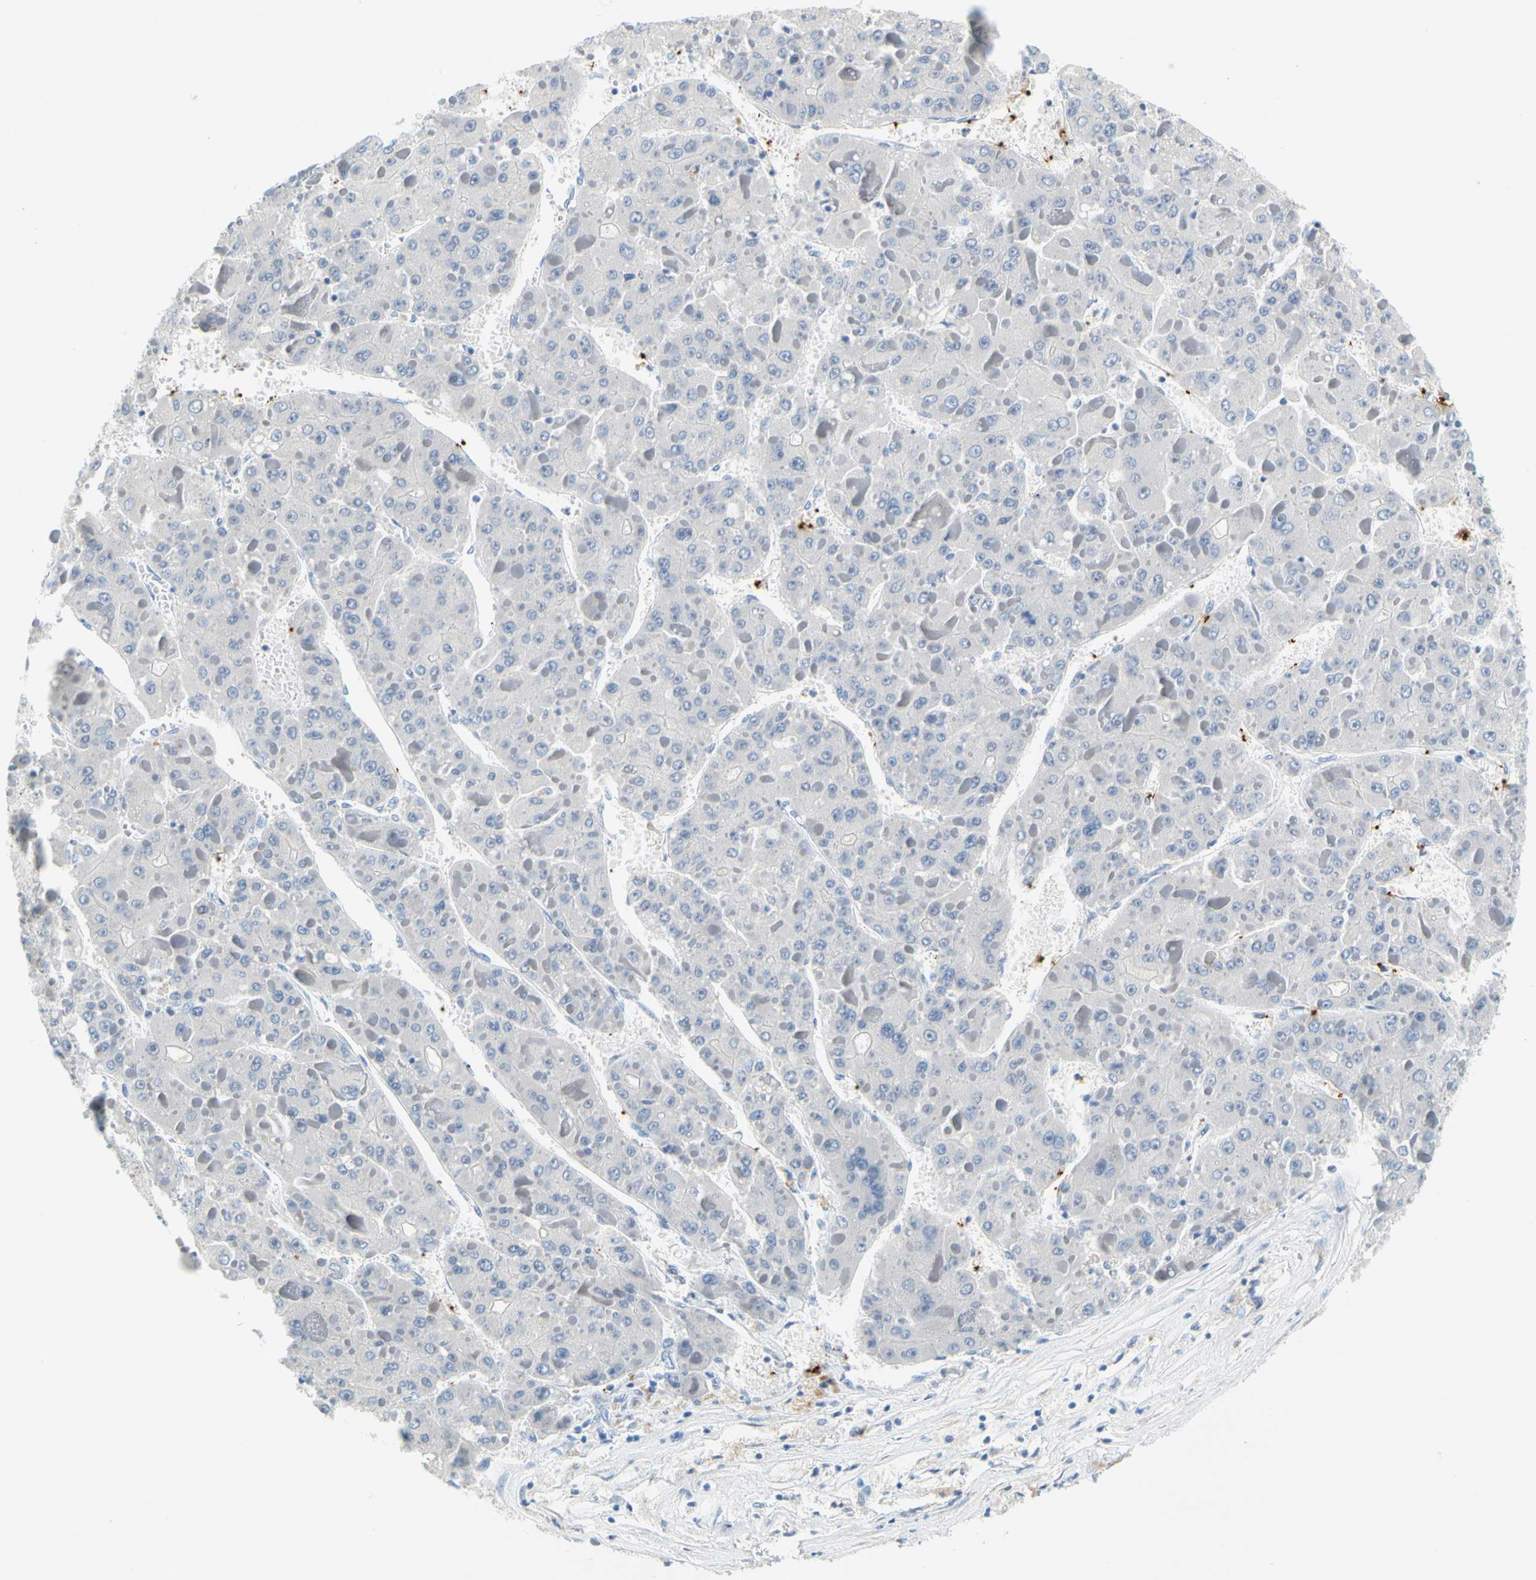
{"staining": {"intensity": "negative", "quantity": "none", "location": "none"}, "tissue": "liver cancer", "cell_type": "Tumor cells", "image_type": "cancer", "snomed": [{"axis": "morphology", "description": "Carcinoma, Hepatocellular, NOS"}, {"axis": "topography", "description": "Liver"}], "caption": "Immunohistochemical staining of human liver cancer (hepatocellular carcinoma) reveals no significant positivity in tumor cells.", "gene": "PPBP", "patient": {"sex": "female", "age": 73}}